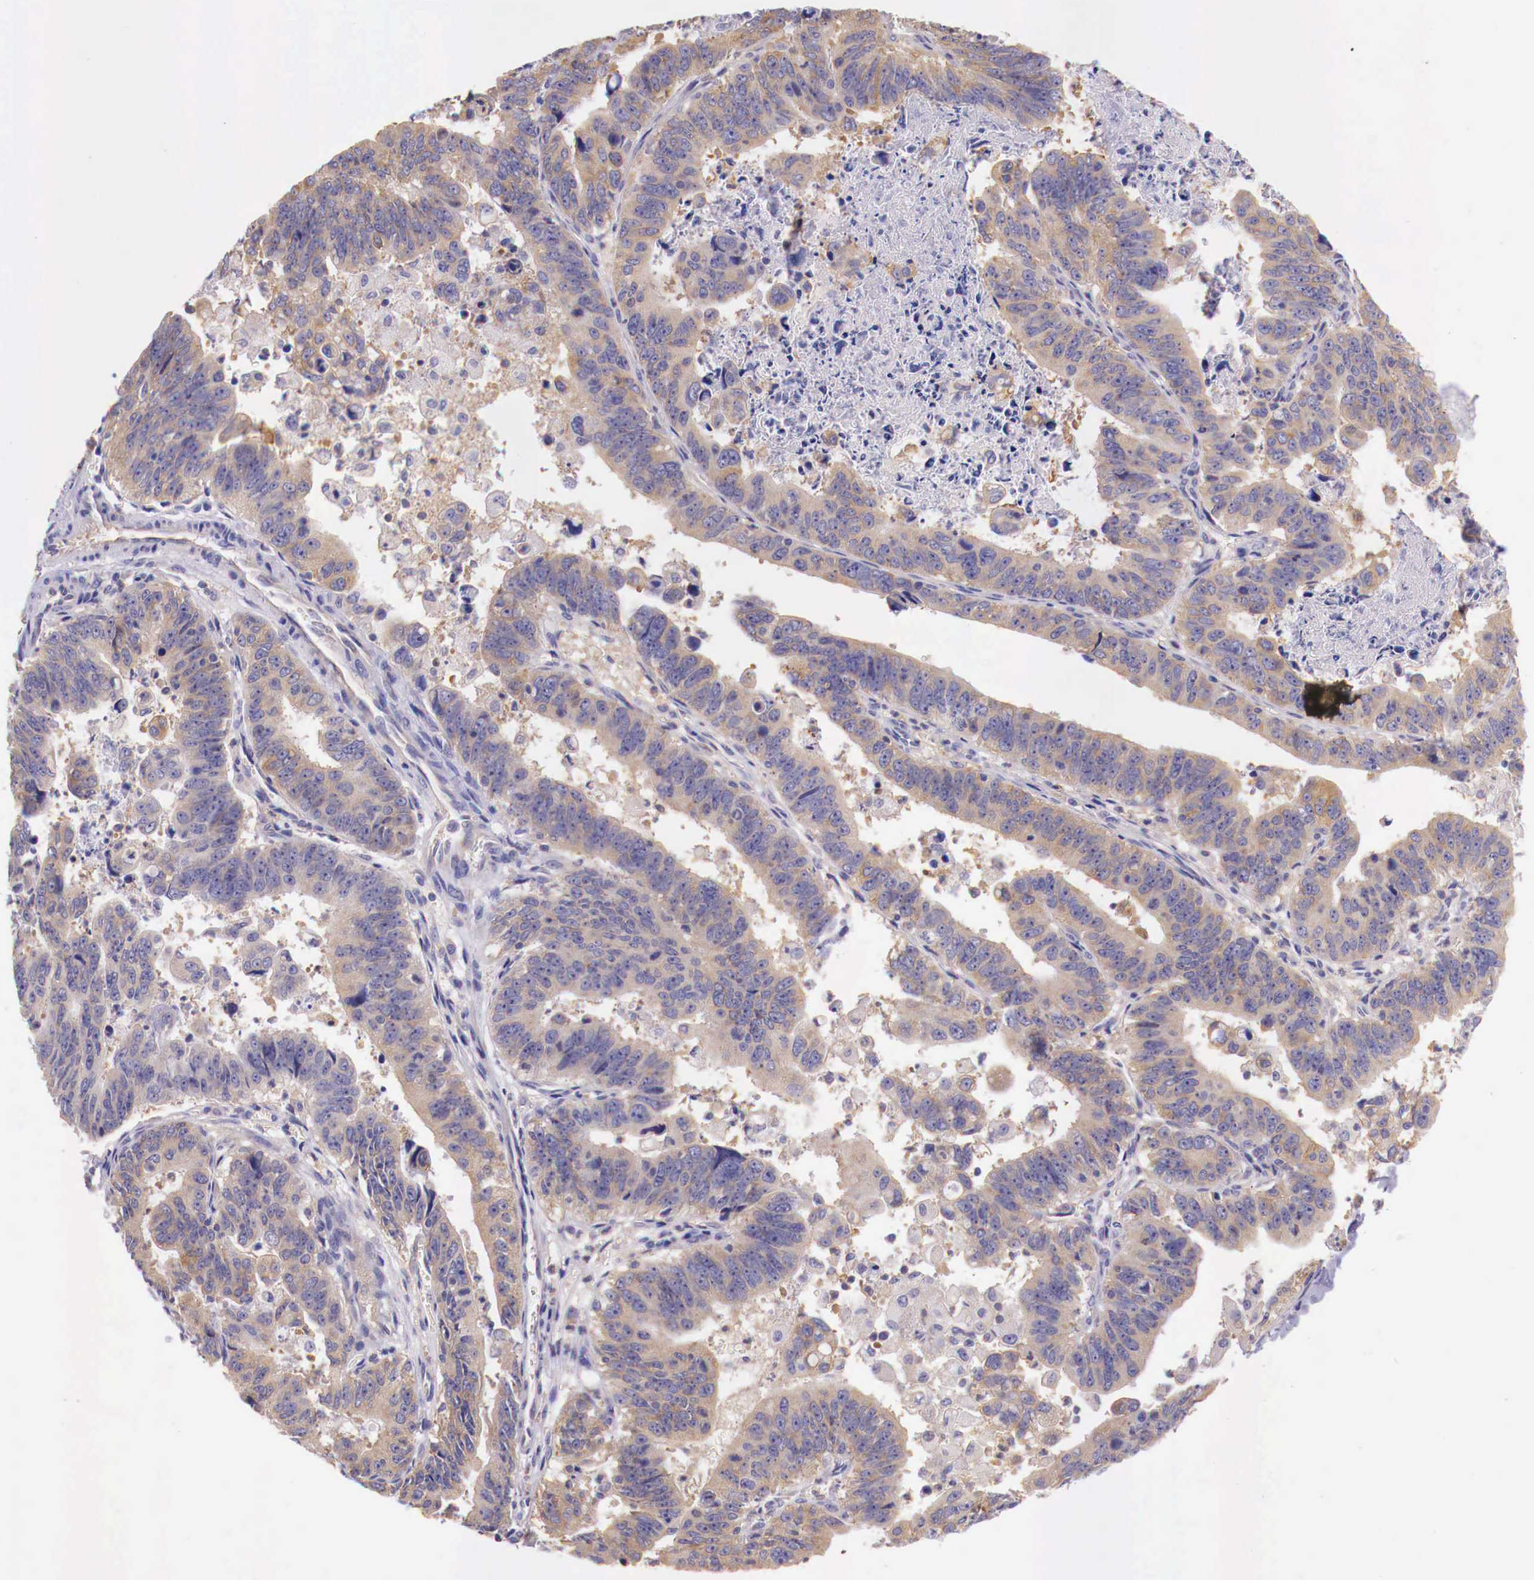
{"staining": {"intensity": "weak", "quantity": "25%-75%", "location": "cytoplasmic/membranous"}, "tissue": "stomach cancer", "cell_type": "Tumor cells", "image_type": "cancer", "snomed": [{"axis": "morphology", "description": "Adenocarcinoma, NOS"}, {"axis": "topography", "description": "Stomach, upper"}], "caption": "Stomach adenocarcinoma was stained to show a protein in brown. There is low levels of weak cytoplasmic/membranous staining in about 25%-75% of tumor cells. (DAB (3,3'-diaminobenzidine) IHC with brightfield microscopy, high magnification).", "gene": "GRIPAP1", "patient": {"sex": "female", "age": 50}}